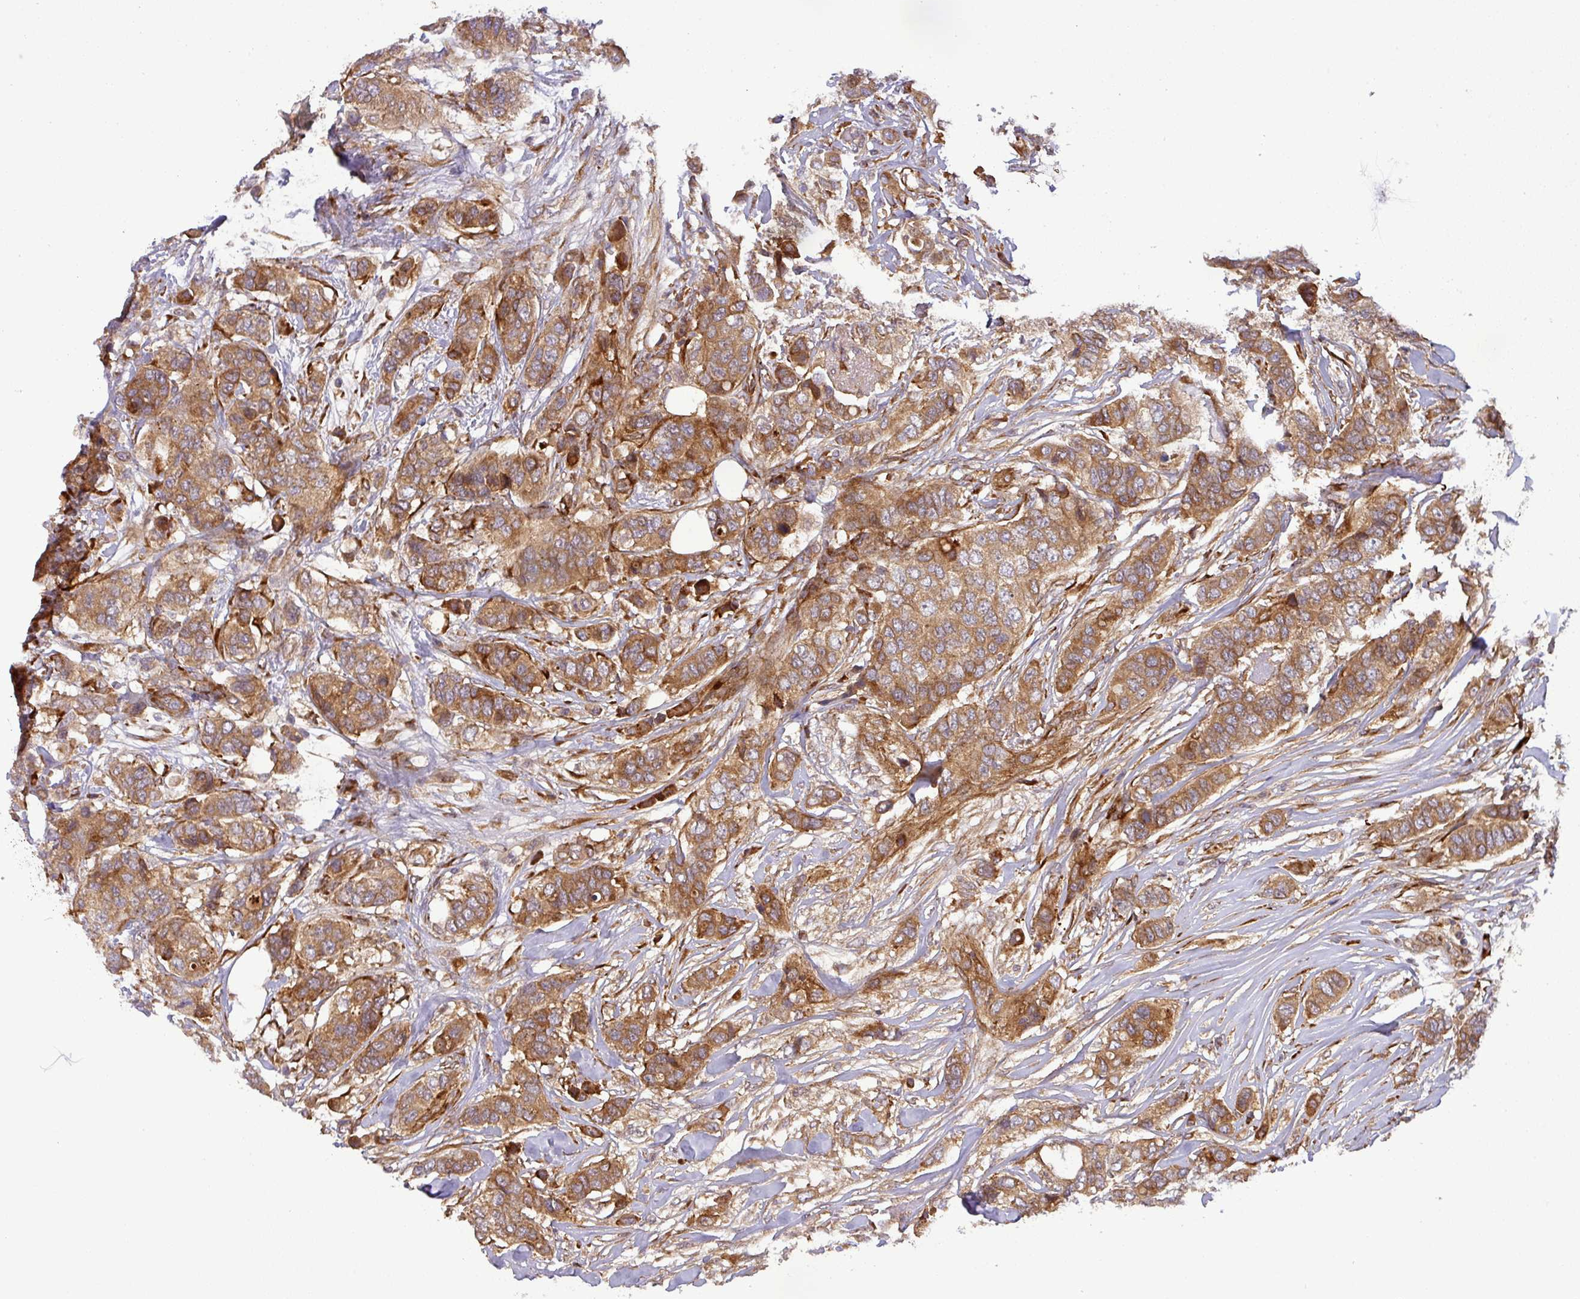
{"staining": {"intensity": "moderate", "quantity": ">75%", "location": "cytoplasmic/membranous"}, "tissue": "breast cancer", "cell_type": "Tumor cells", "image_type": "cancer", "snomed": [{"axis": "morphology", "description": "Lobular carcinoma"}, {"axis": "topography", "description": "Breast"}], "caption": "This is an image of immunohistochemistry (IHC) staining of breast cancer, which shows moderate staining in the cytoplasmic/membranous of tumor cells.", "gene": "ART1", "patient": {"sex": "female", "age": 51}}